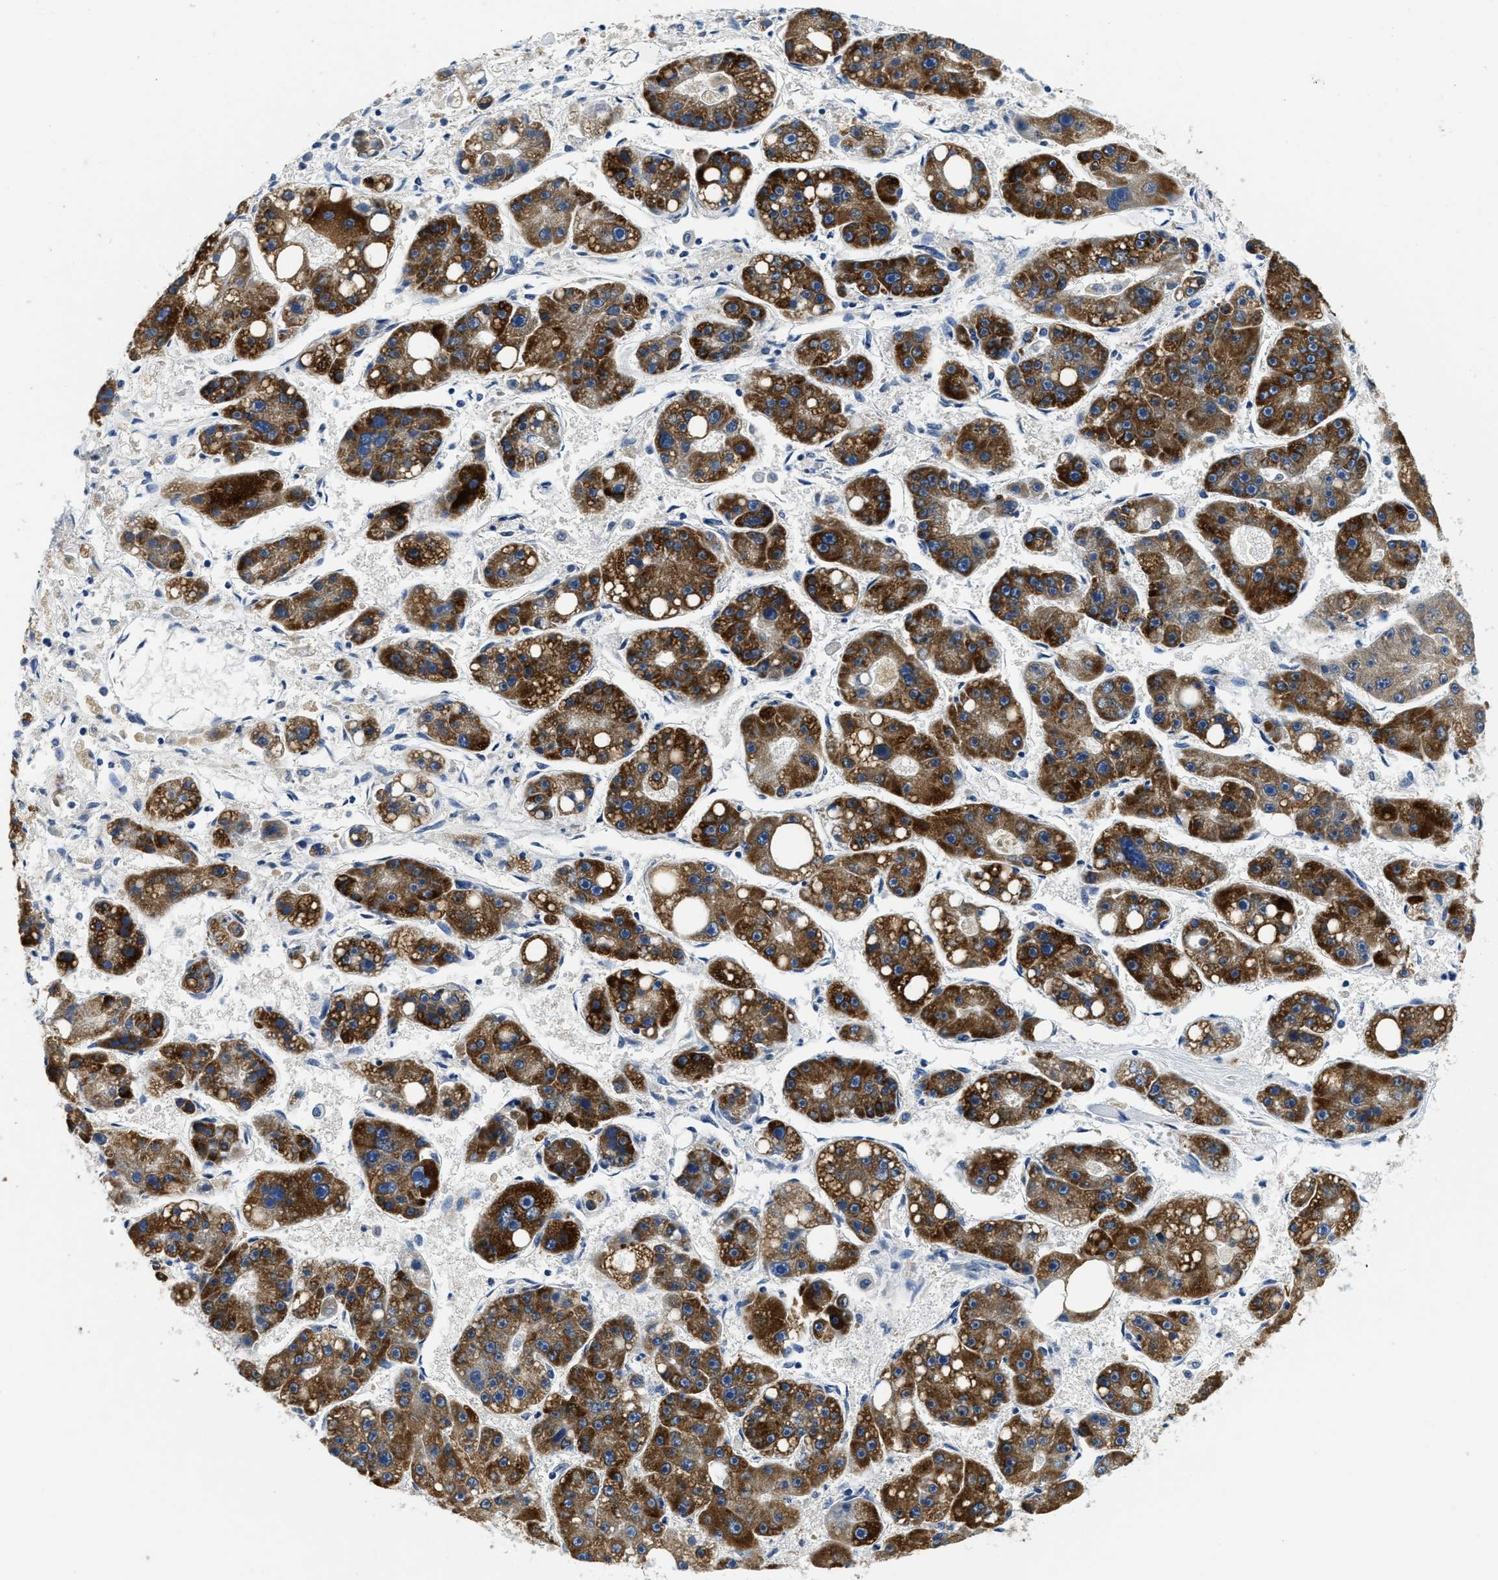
{"staining": {"intensity": "strong", "quantity": ">75%", "location": "cytoplasmic/membranous"}, "tissue": "liver cancer", "cell_type": "Tumor cells", "image_type": "cancer", "snomed": [{"axis": "morphology", "description": "Carcinoma, Hepatocellular, NOS"}, {"axis": "topography", "description": "Liver"}], "caption": "Immunohistochemical staining of liver hepatocellular carcinoma reveals high levels of strong cytoplasmic/membranous protein expression in about >75% of tumor cells.", "gene": "ALDH3A2", "patient": {"sex": "female", "age": 61}}